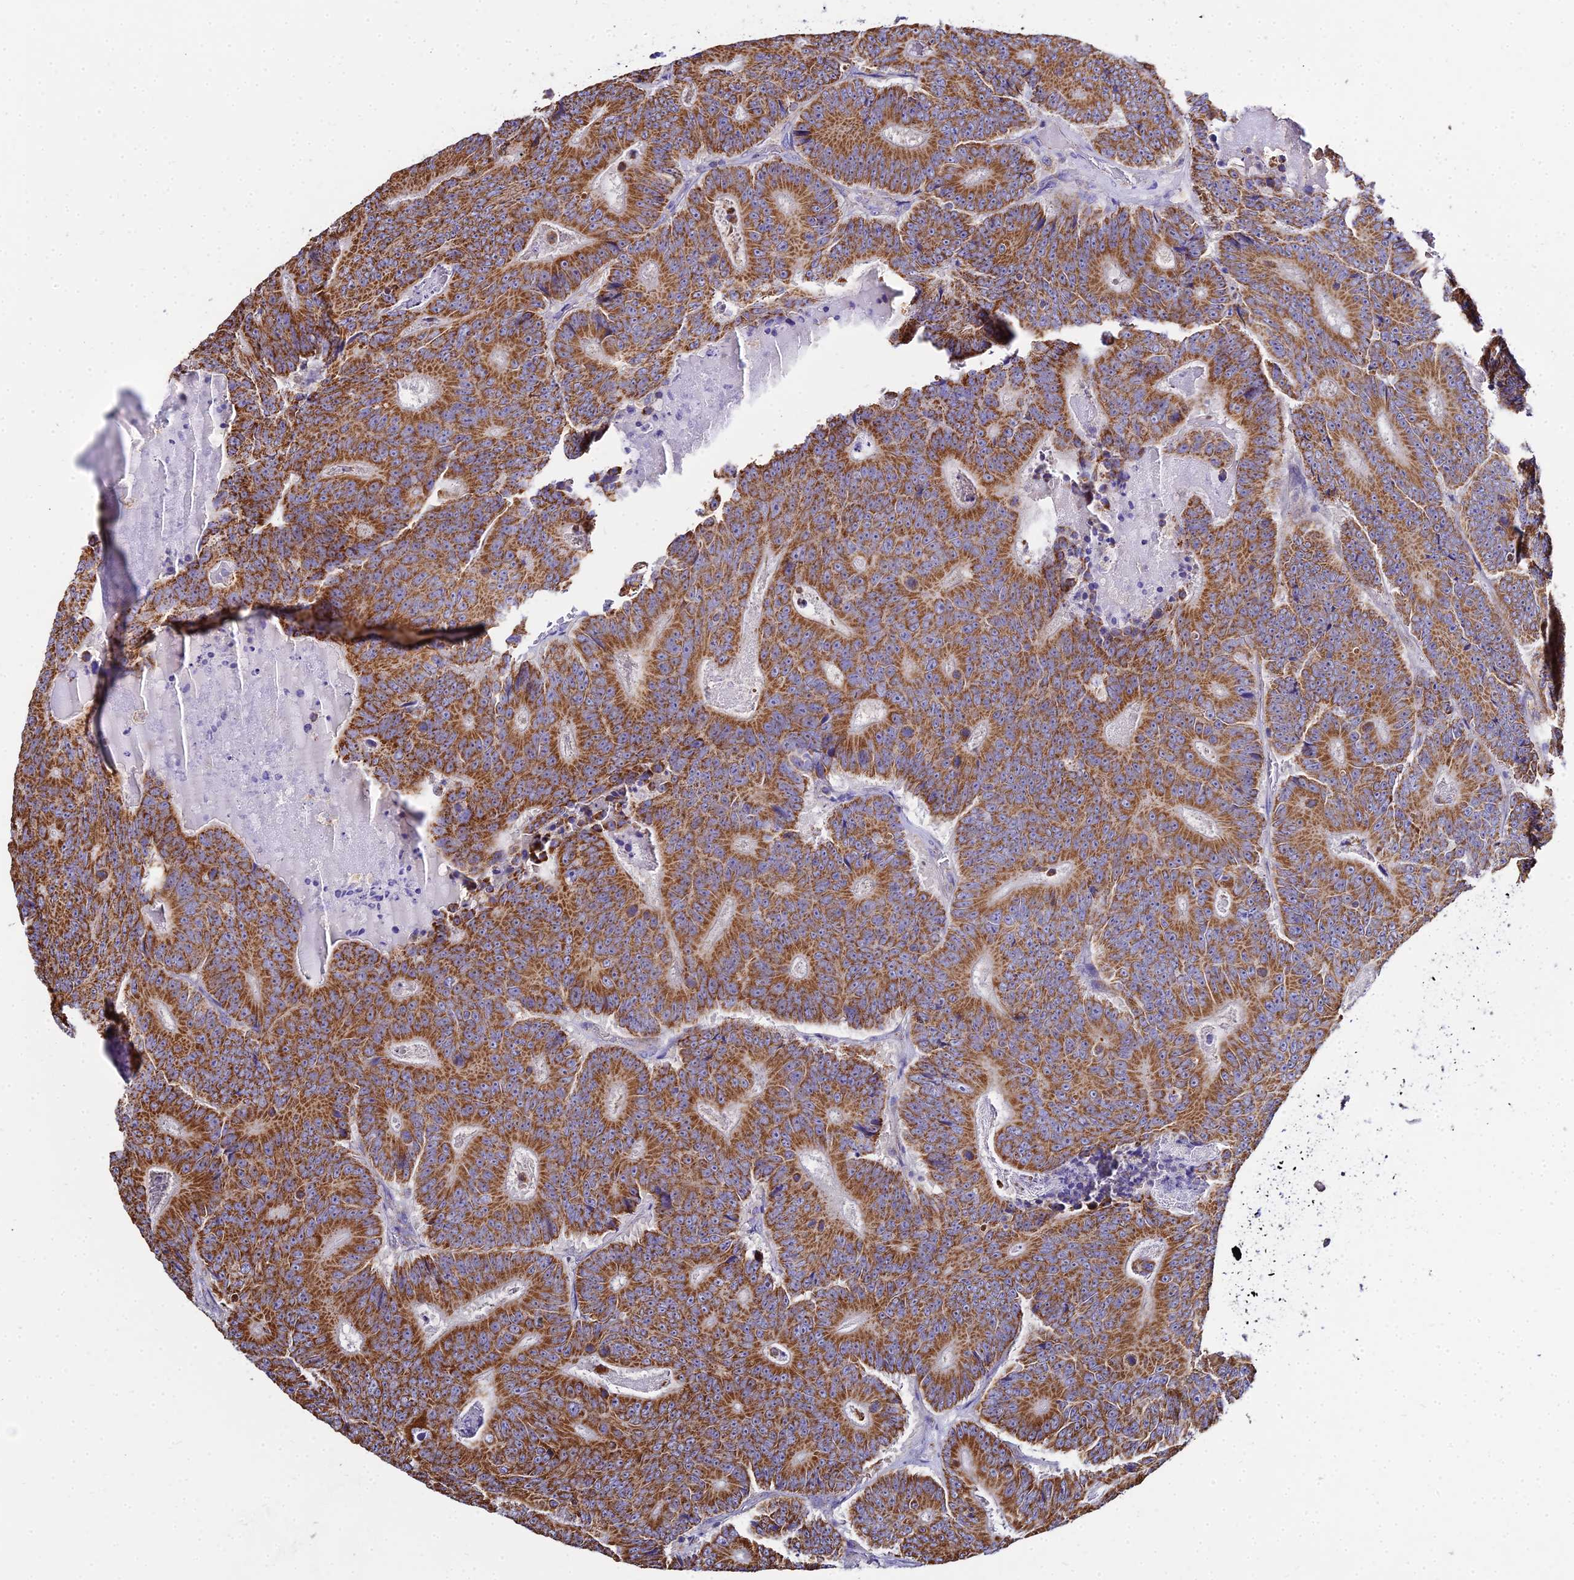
{"staining": {"intensity": "moderate", "quantity": ">75%", "location": "cytoplasmic/membranous"}, "tissue": "colorectal cancer", "cell_type": "Tumor cells", "image_type": "cancer", "snomed": [{"axis": "morphology", "description": "Adenocarcinoma, NOS"}, {"axis": "topography", "description": "Colon"}], "caption": "Tumor cells display medium levels of moderate cytoplasmic/membranous expression in approximately >75% of cells in human colorectal cancer. (DAB (3,3'-diaminobenzidine) IHC, brown staining for protein, blue staining for nuclei).", "gene": "TYW5", "patient": {"sex": "male", "age": 83}}